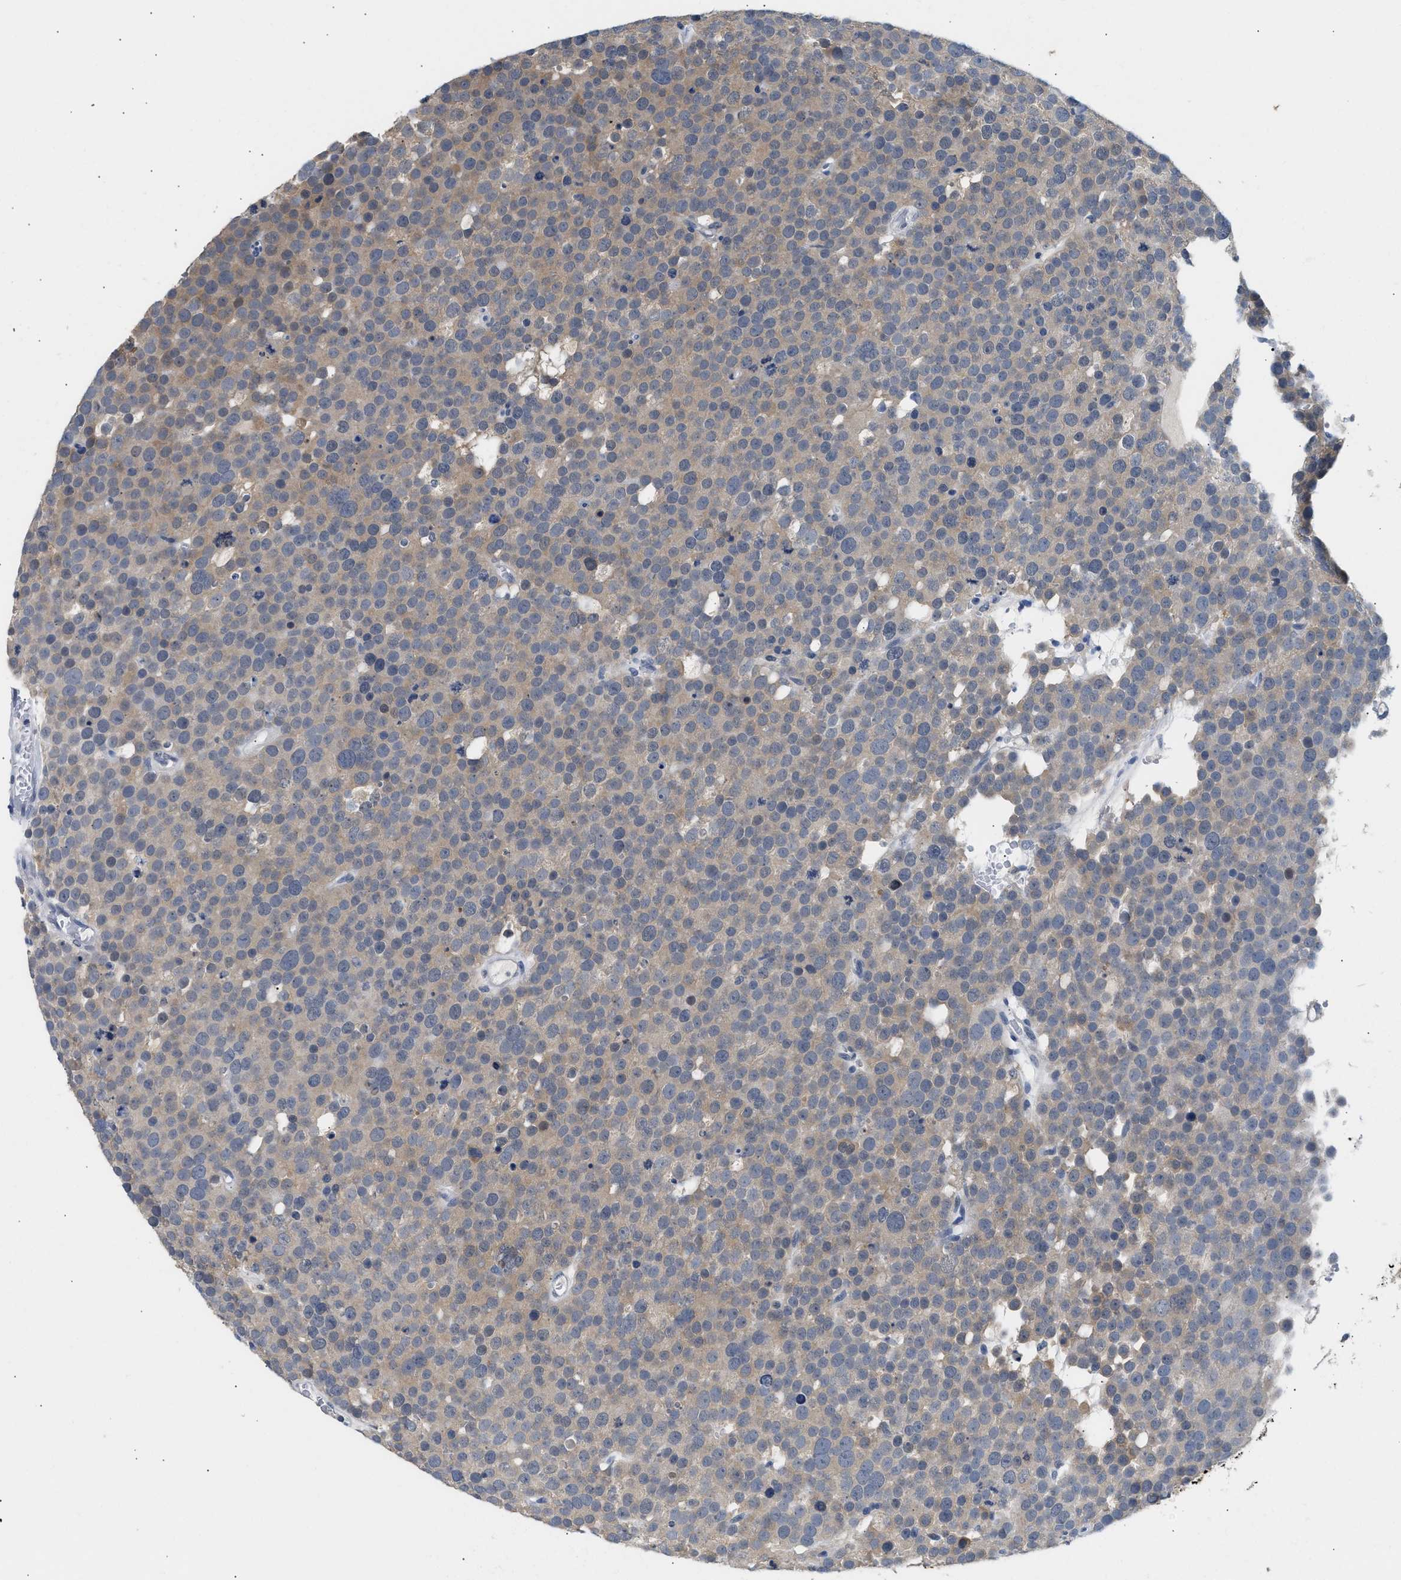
{"staining": {"intensity": "weak", "quantity": "25%-75%", "location": "cytoplasmic/membranous"}, "tissue": "testis cancer", "cell_type": "Tumor cells", "image_type": "cancer", "snomed": [{"axis": "morphology", "description": "Seminoma, NOS"}, {"axis": "topography", "description": "Testis"}], "caption": "Protein staining shows weak cytoplasmic/membranous expression in about 25%-75% of tumor cells in testis seminoma. The protein is shown in brown color, while the nuclei are stained blue.", "gene": "PPM1L", "patient": {"sex": "male", "age": 71}}